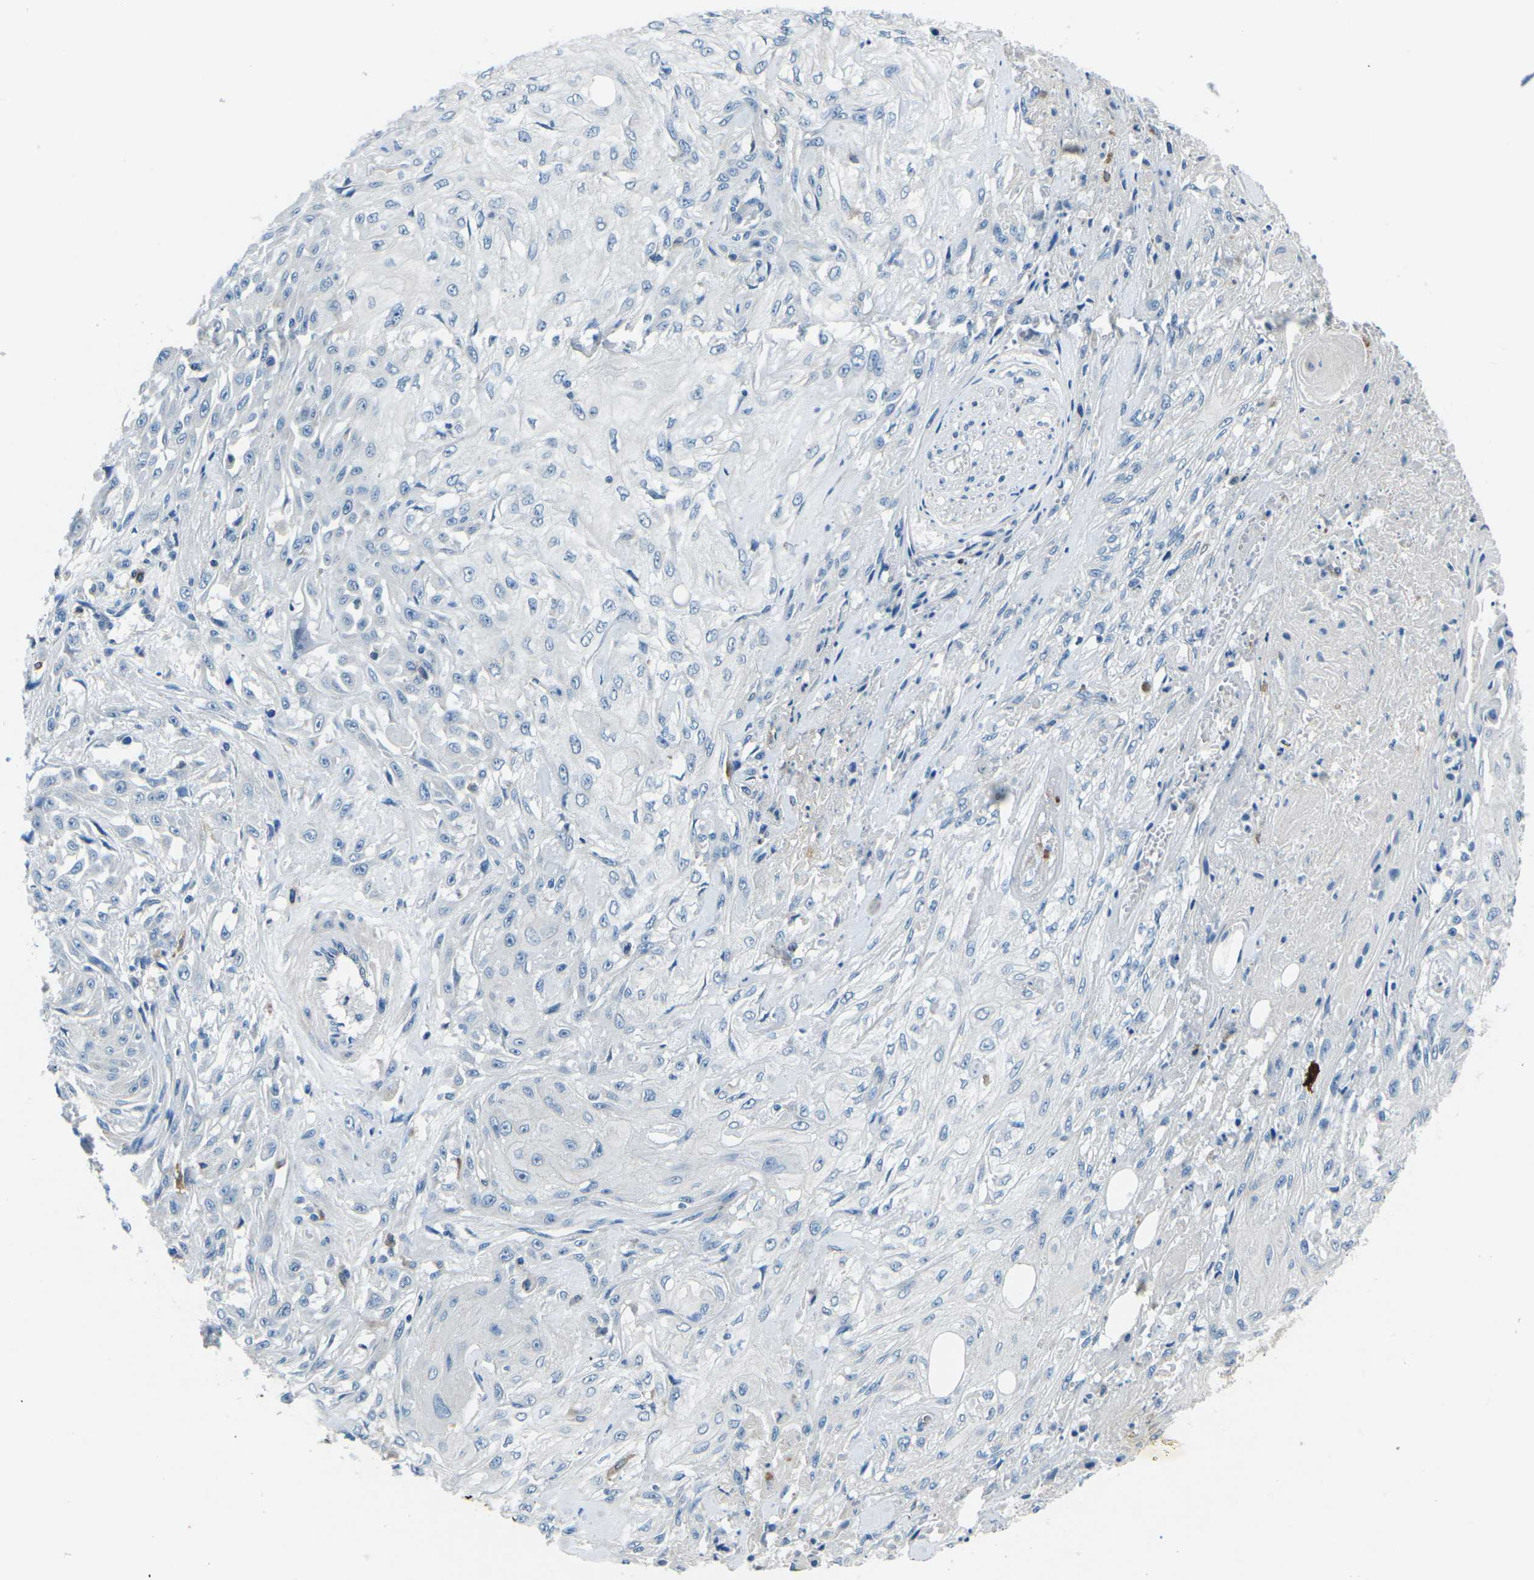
{"staining": {"intensity": "negative", "quantity": "none", "location": "none"}, "tissue": "skin cancer", "cell_type": "Tumor cells", "image_type": "cancer", "snomed": [{"axis": "morphology", "description": "Squamous cell carcinoma, NOS"}, {"axis": "morphology", "description": "Squamous cell carcinoma, metastatic, NOS"}, {"axis": "topography", "description": "Skin"}, {"axis": "topography", "description": "Lymph node"}], "caption": "Skin metastatic squamous cell carcinoma was stained to show a protein in brown. There is no significant positivity in tumor cells.", "gene": "CD1D", "patient": {"sex": "male", "age": 75}}